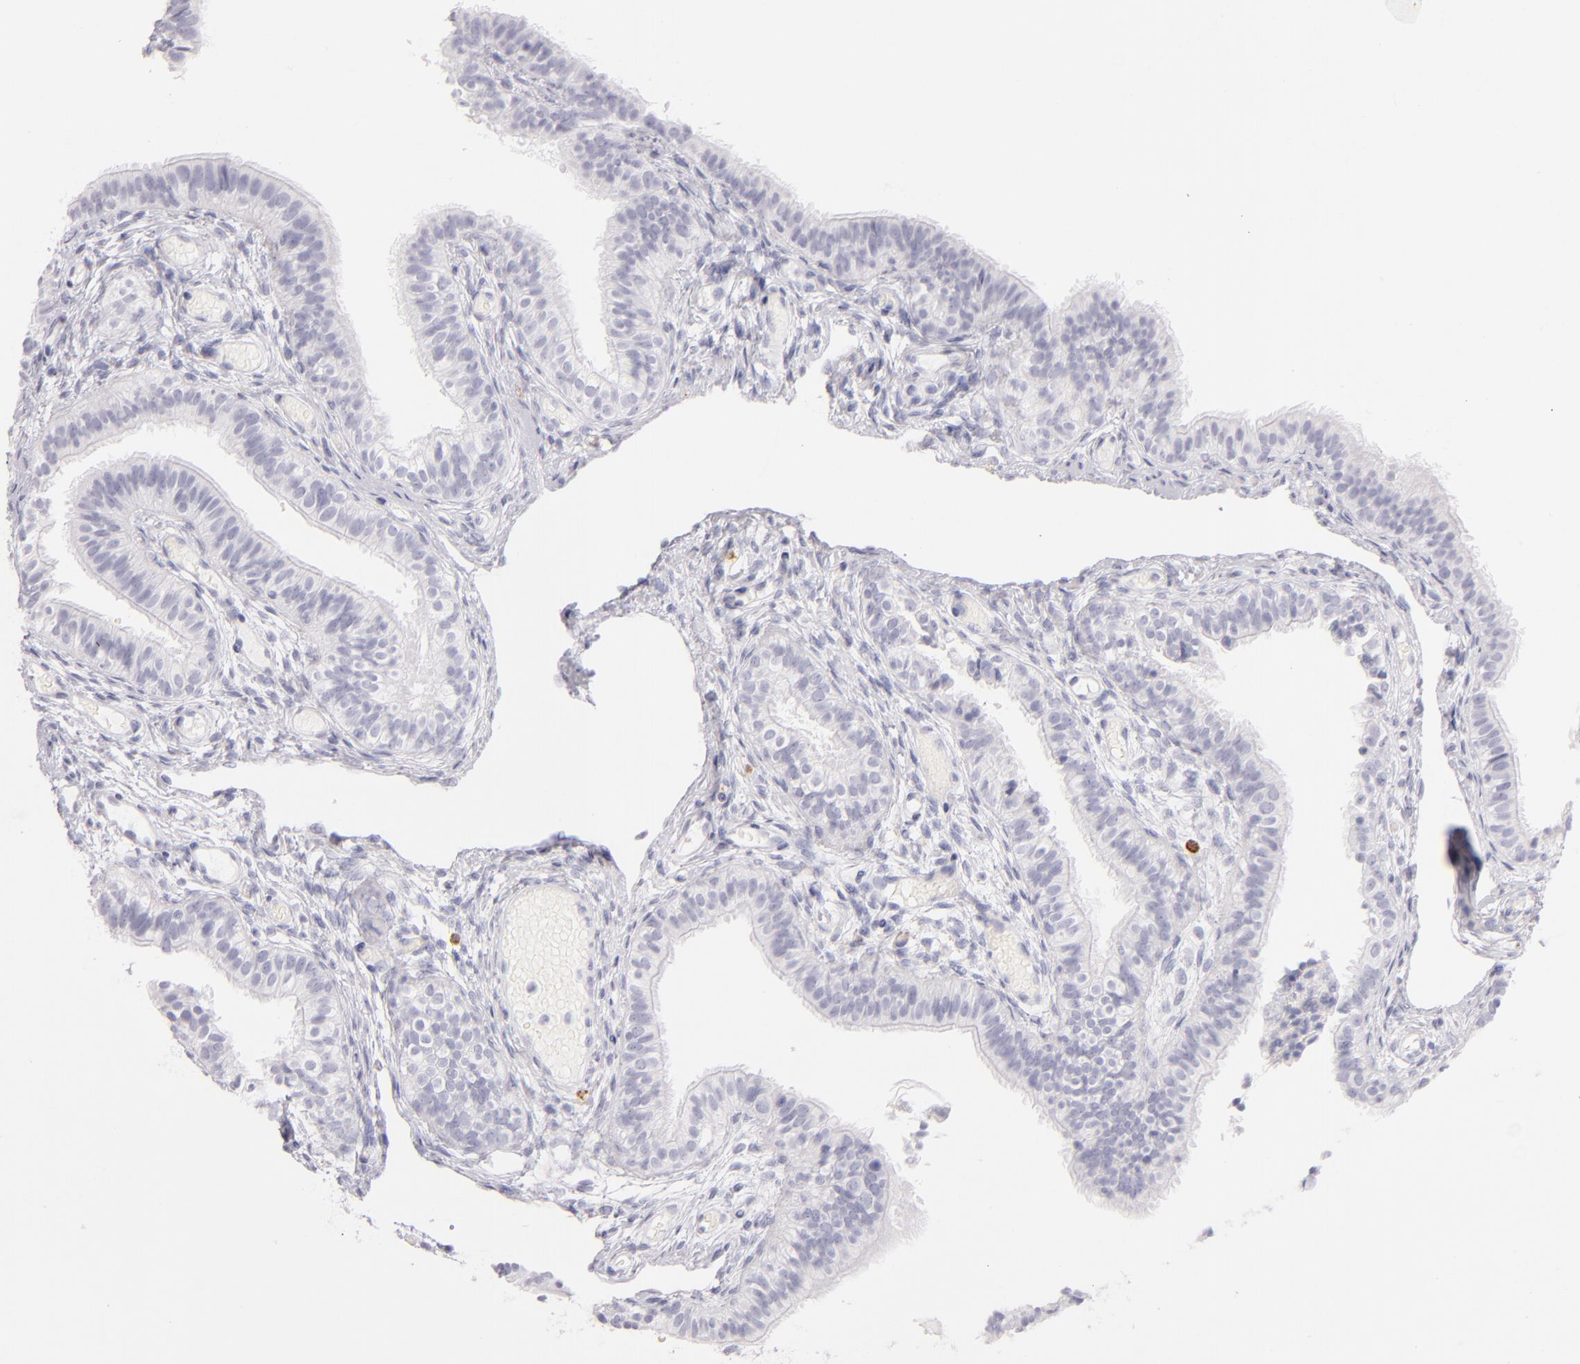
{"staining": {"intensity": "negative", "quantity": "none", "location": "none"}, "tissue": "fallopian tube", "cell_type": "Glandular cells", "image_type": "normal", "snomed": [{"axis": "morphology", "description": "Normal tissue, NOS"}, {"axis": "morphology", "description": "Dermoid, NOS"}, {"axis": "topography", "description": "Fallopian tube"}], "caption": "Glandular cells are negative for brown protein staining in normal fallopian tube.", "gene": "TPSD1", "patient": {"sex": "female", "age": 33}}